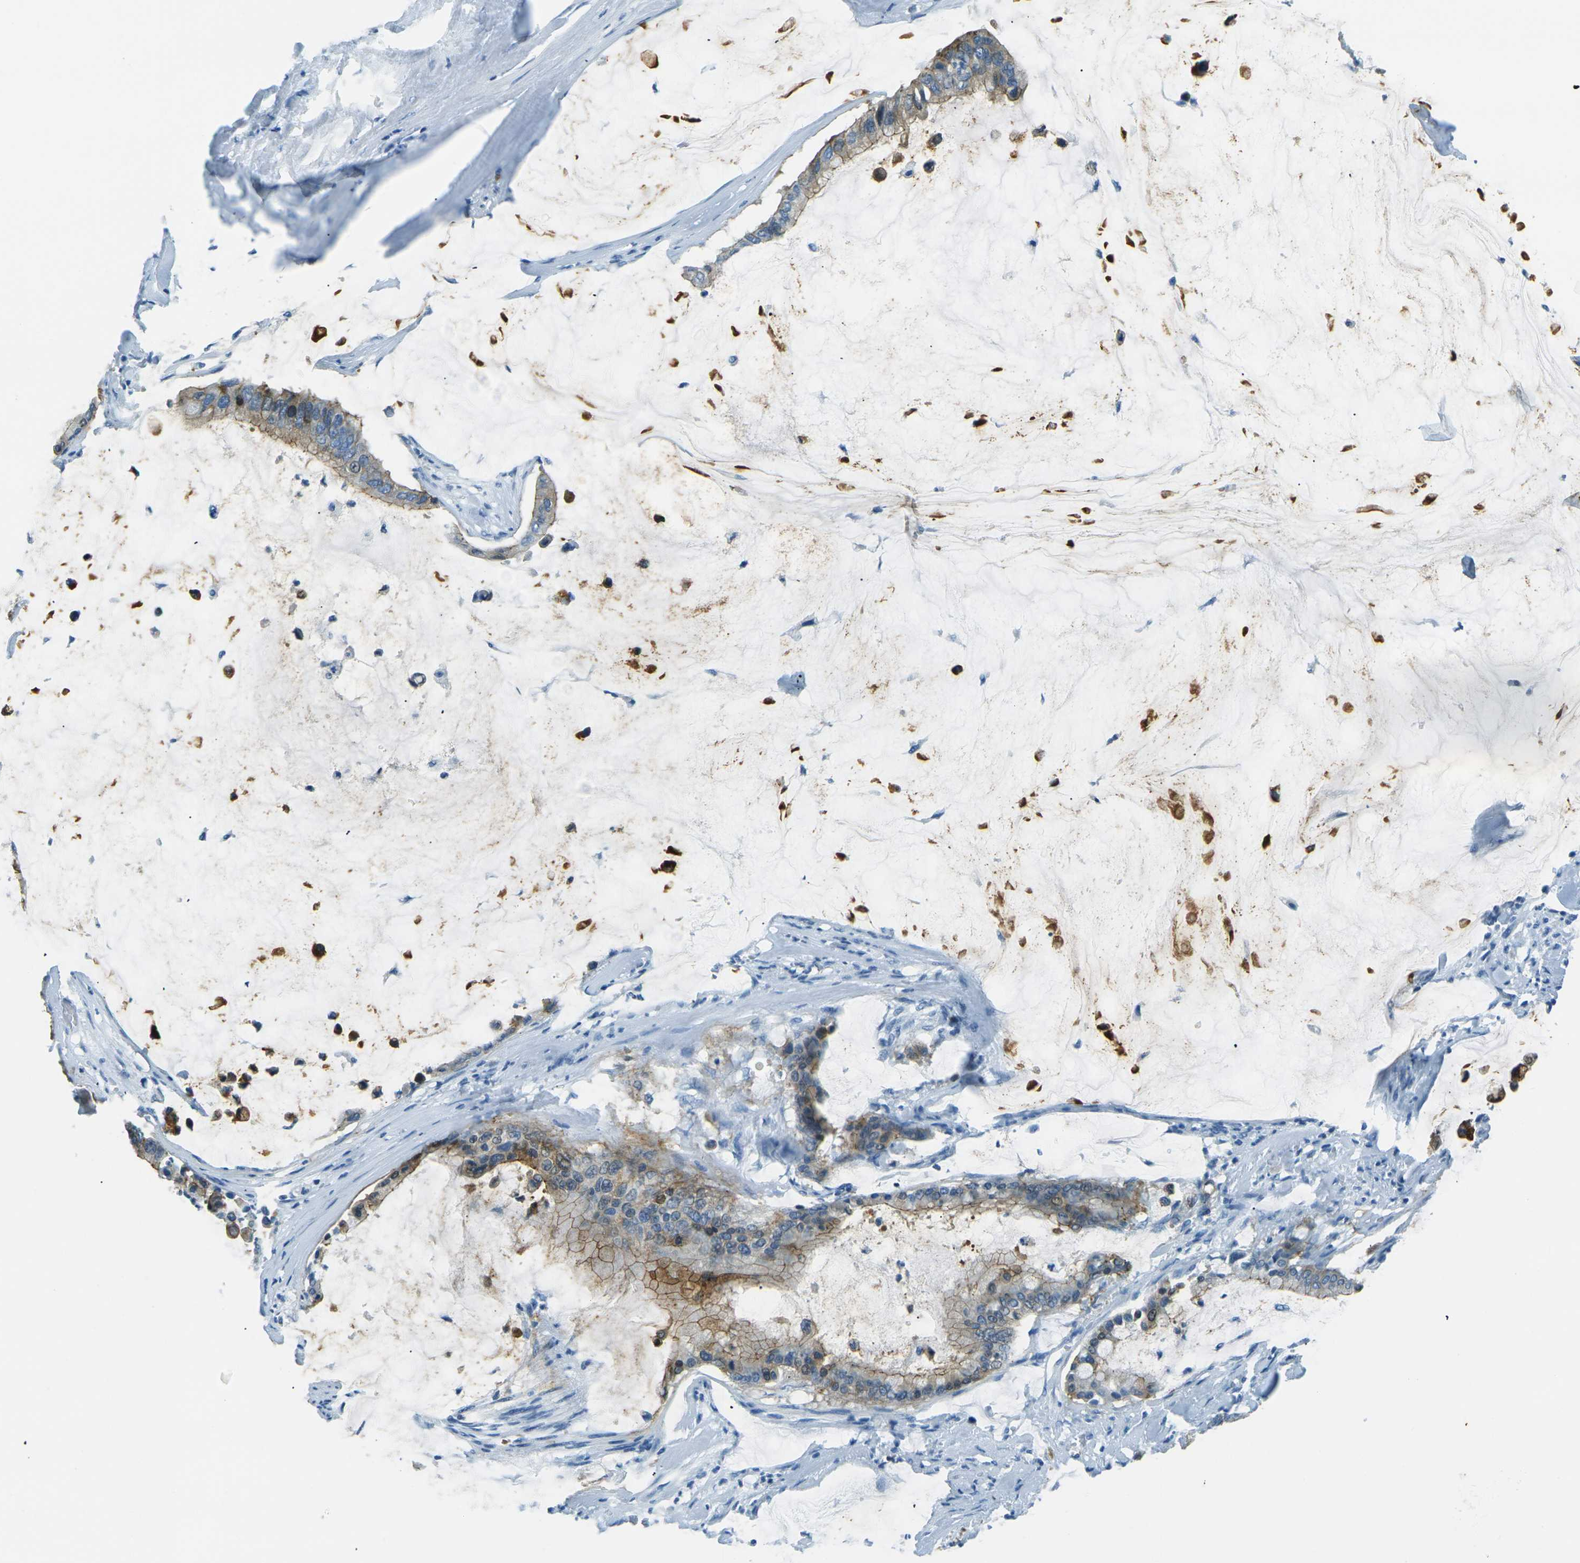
{"staining": {"intensity": "moderate", "quantity": "25%-75%", "location": "cytoplasmic/membranous"}, "tissue": "pancreatic cancer", "cell_type": "Tumor cells", "image_type": "cancer", "snomed": [{"axis": "morphology", "description": "Adenocarcinoma, NOS"}, {"axis": "topography", "description": "Pancreas"}], "caption": "A brown stain labels moderate cytoplasmic/membranous expression of a protein in human pancreatic adenocarcinoma tumor cells.", "gene": "OCLN", "patient": {"sex": "male", "age": 41}}